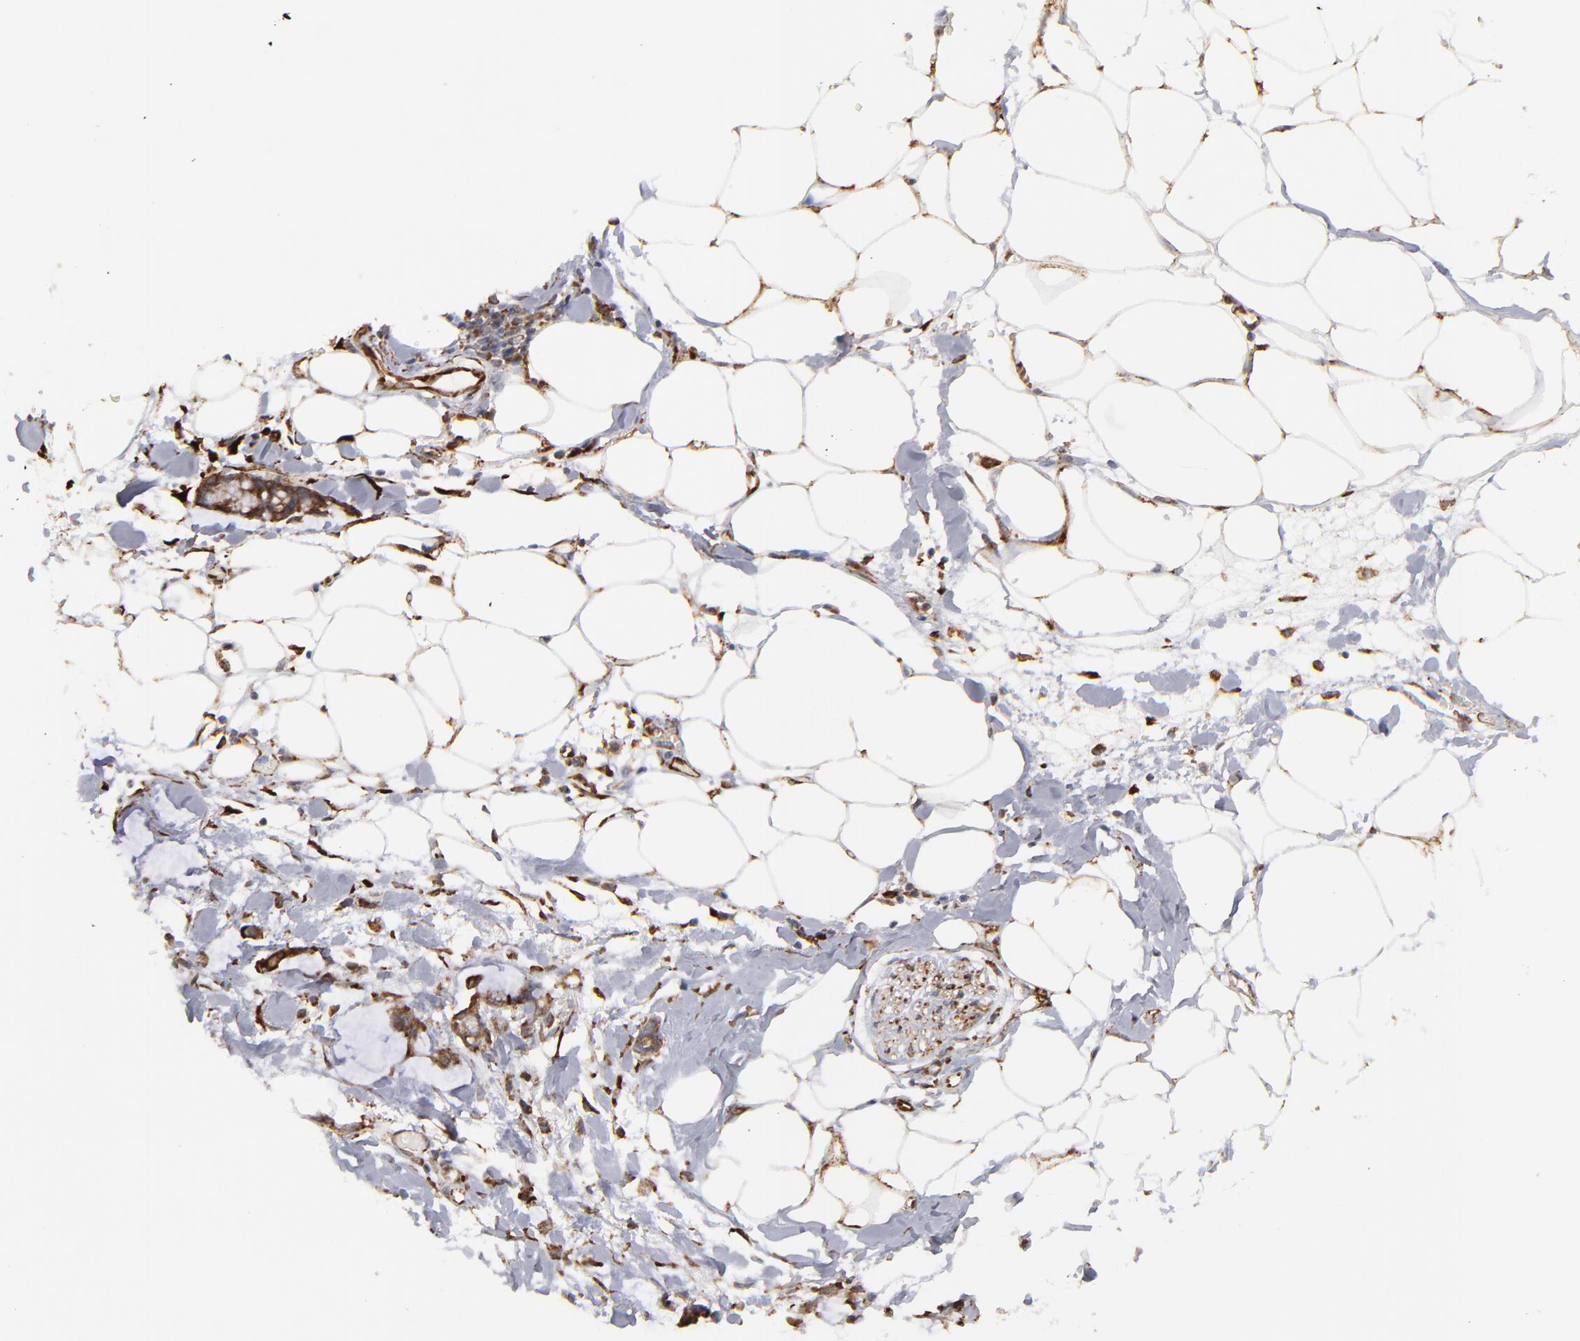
{"staining": {"intensity": "moderate", "quantity": ">75%", "location": "cytoplasmic/membranous"}, "tissue": "adipose tissue", "cell_type": "Adipocytes", "image_type": "normal", "snomed": [{"axis": "morphology", "description": "Normal tissue, NOS"}, {"axis": "morphology", "description": "Adenocarcinoma, NOS"}, {"axis": "topography", "description": "Colon"}, {"axis": "topography", "description": "Peripheral nerve tissue"}], "caption": "Adipose tissue stained with immunohistochemistry (IHC) reveals moderate cytoplasmic/membranous positivity in approximately >75% of adipocytes. (DAB = brown stain, brightfield microscopy at high magnification).", "gene": "KTN1", "patient": {"sex": "male", "age": 14}}